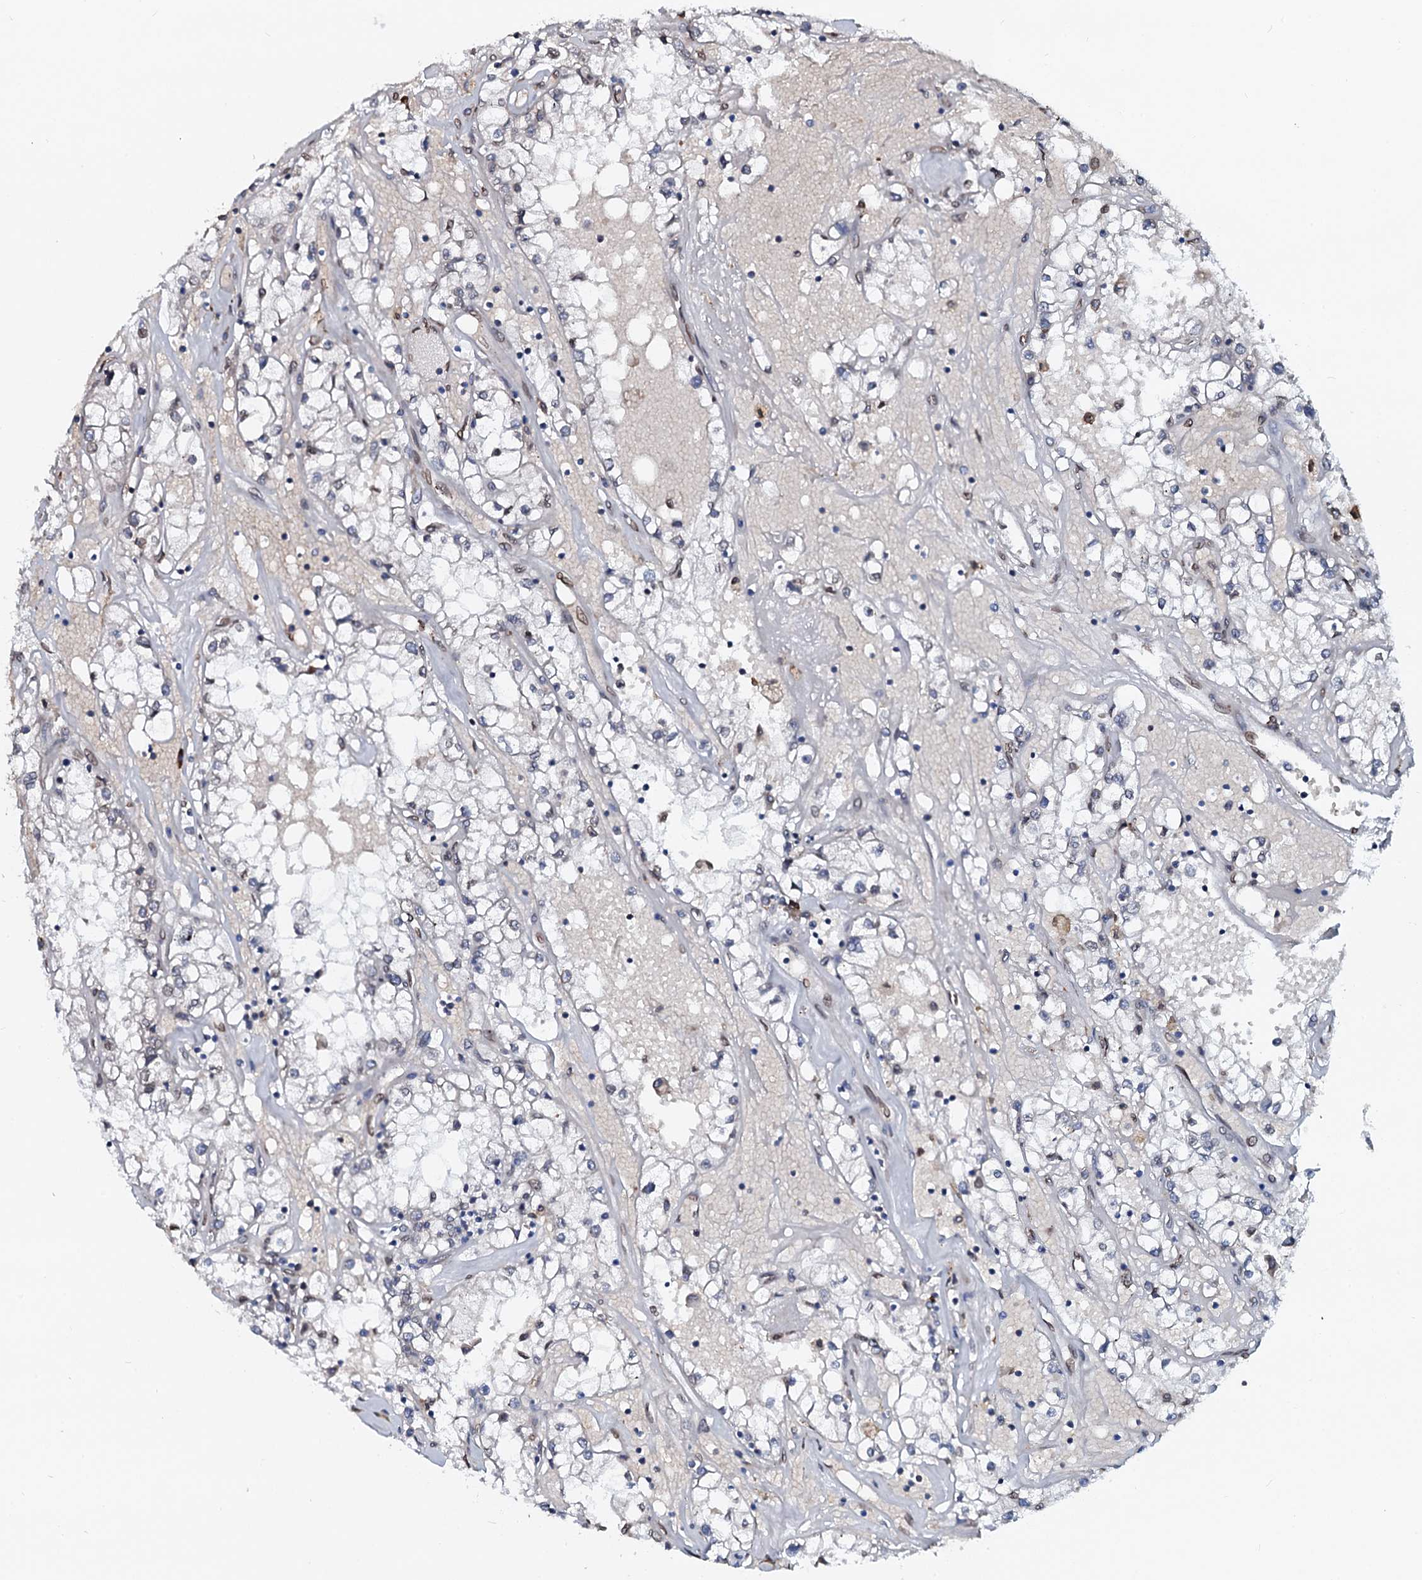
{"staining": {"intensity": "negative", "quantity": "none", "location": "none"}, "tissue": "renal cancer", "cell_type": "Tumor cells", "image_type": "cancer", "snomed": [{"axis": "morphology", "description": "Adenocarcinoma, NOS"}, {"axis": "topography", "description": "Kidney"}], "caption": "DAB immunohistochemical staining of adenocarcinoma (renal) demonstrates no significant positivity in tumor cells.", "gene": "NRP2", "patient": {"sex": "male", "age": 56}}